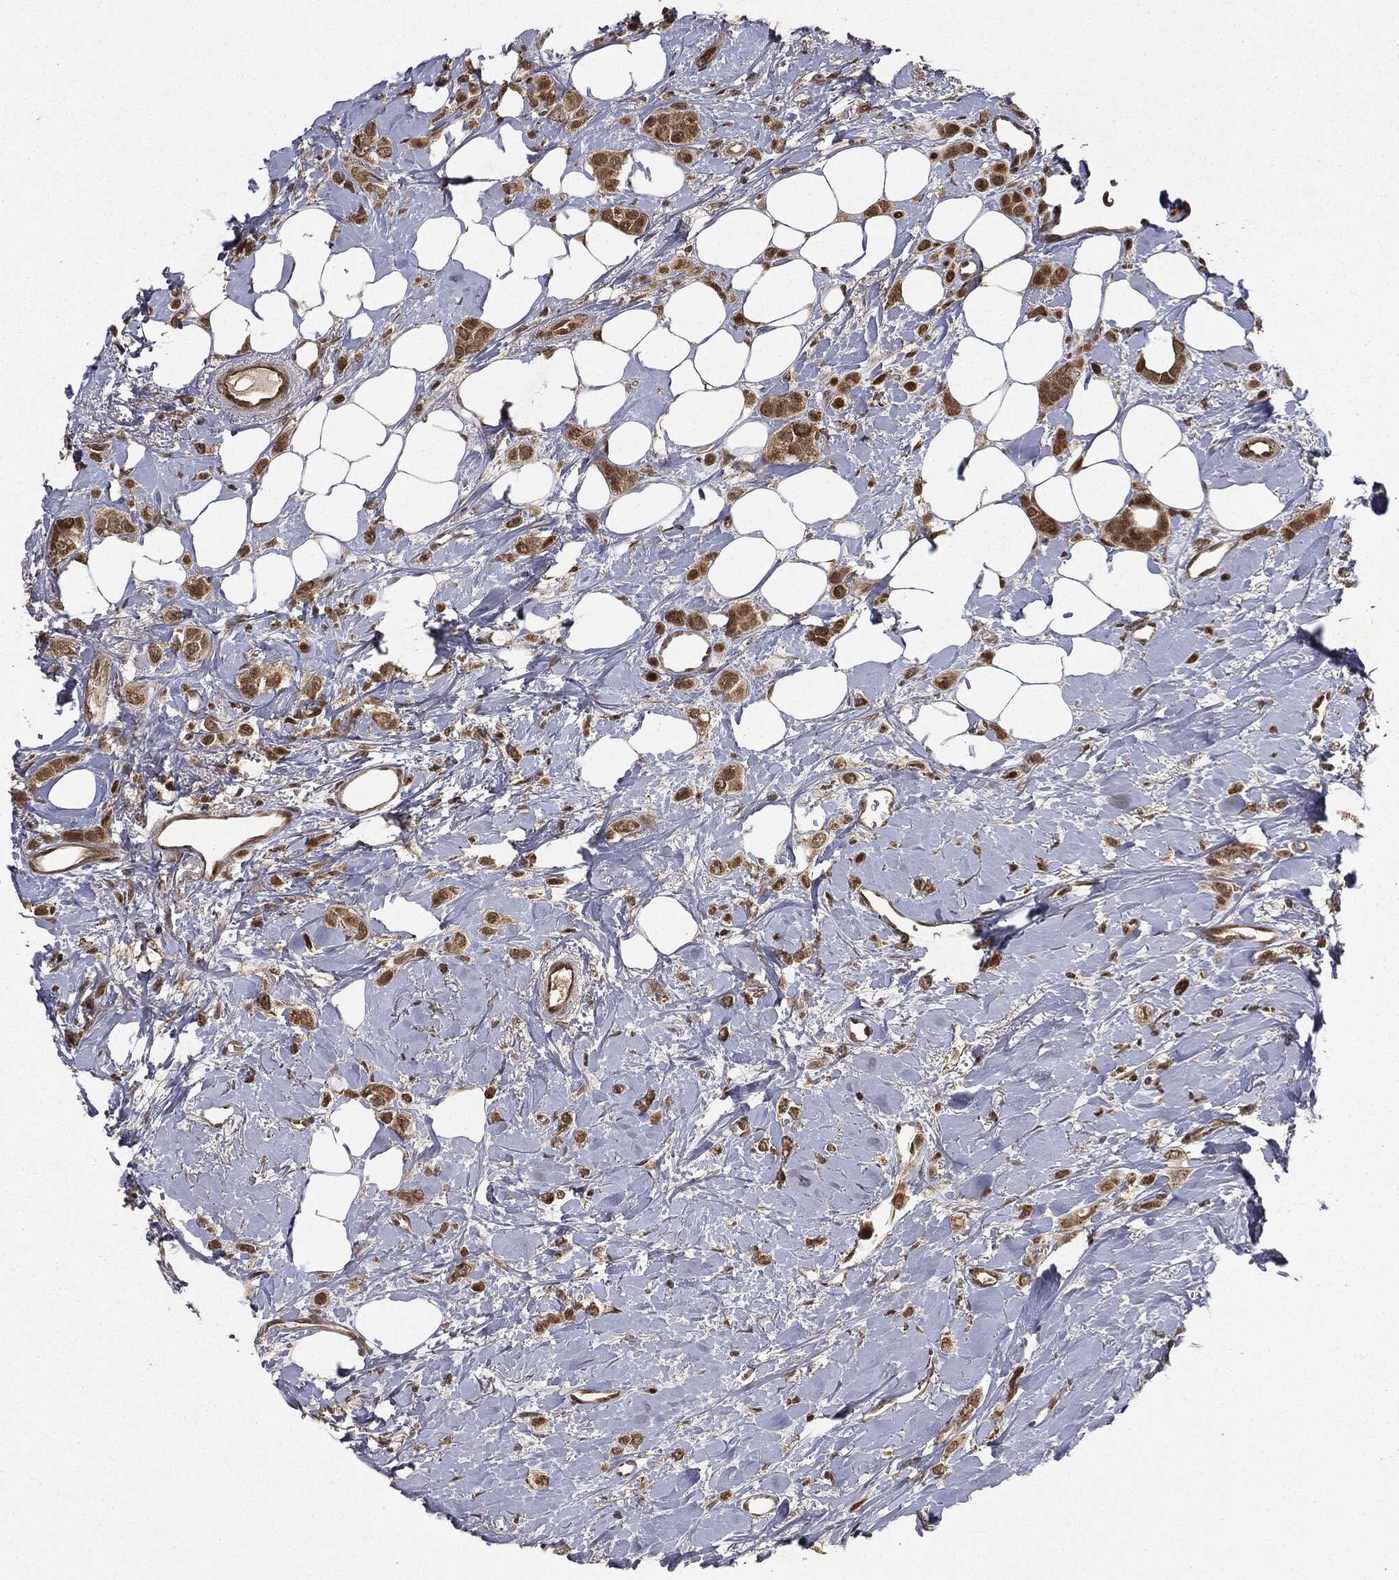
{"staining": {"intensity": "strong", "quantity": ">75%", "location": "cytoplasmic/membranous,nuclear"}, "tissue": "breast cancer", "cell_type": "Tumor cells", "image_type": "cancer", "snomed": [{"axis": "morphology", "description": "Lobular carcinoma"}, {"axis": "topography", "description": "Breast"}], "caption": "Strong cytoplasmic/membranous and nuclear positivity for a protein is seen in approximately >75% of tumor cells of breast lobular carcinoma using immunohistochemistry (IHC).", "gene": "ZNHIT6", "patient": {"sex": "female", "age": 66}}